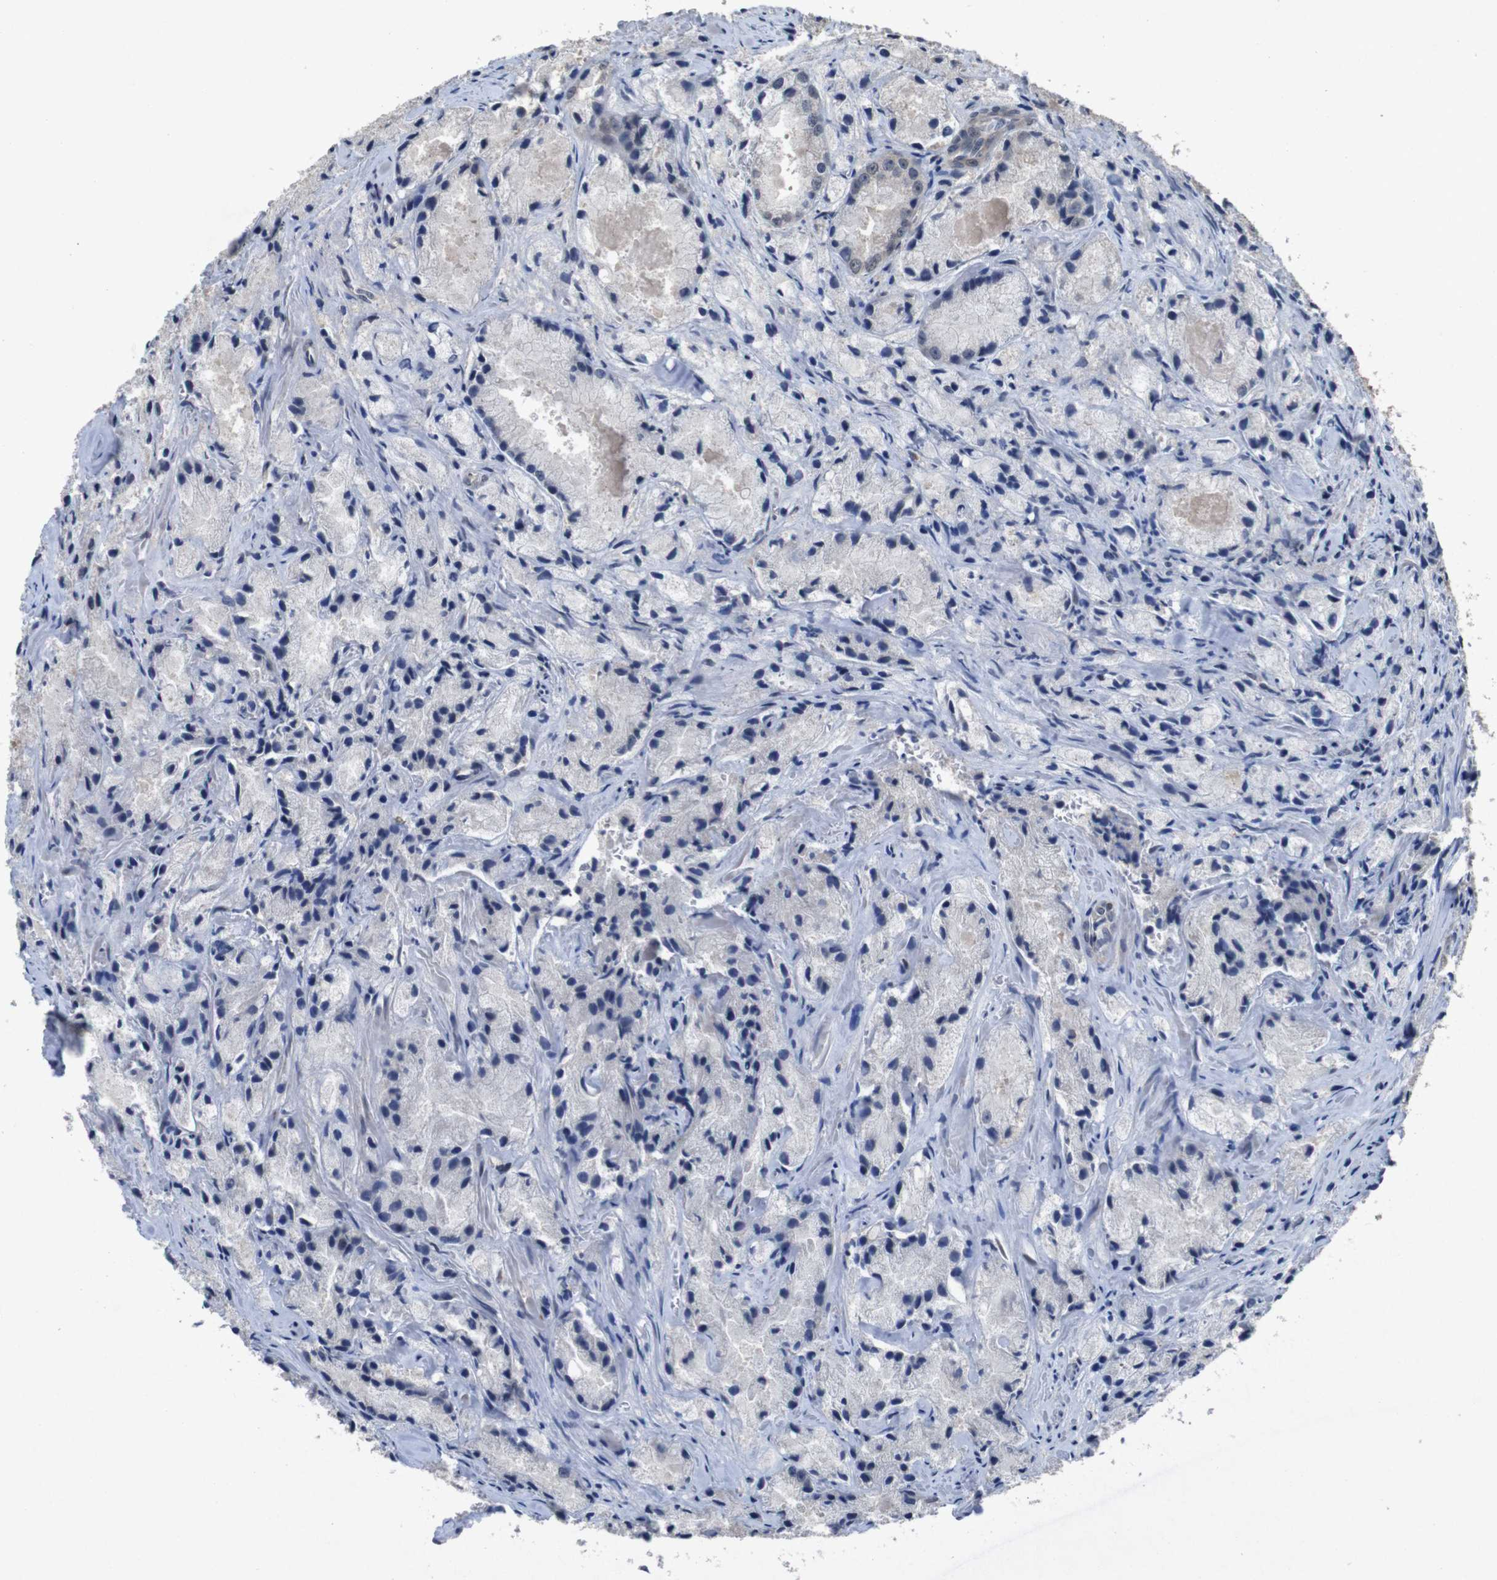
{"staining": {"intensity": "negative", "quantity": "none", "location": "none"}, "tissue": "prostate cancer", "cell_type": "Tumor cells", "image_type": "cancer", "snomed": [{"axis": "morphology", "description": "Adenocarcinoma, Low grade"}, {"axis": "topography", "description": "Prostate"}], "caption": "Image shows no significant protein expression in tumor cells of prostate cancer (adenocarcinoma (low-grade)). (DAB IHC visualized using brightfield microscopy, high magnification).", "gene": "AKT3", "patient": {"sex": "male", "age": 64}}